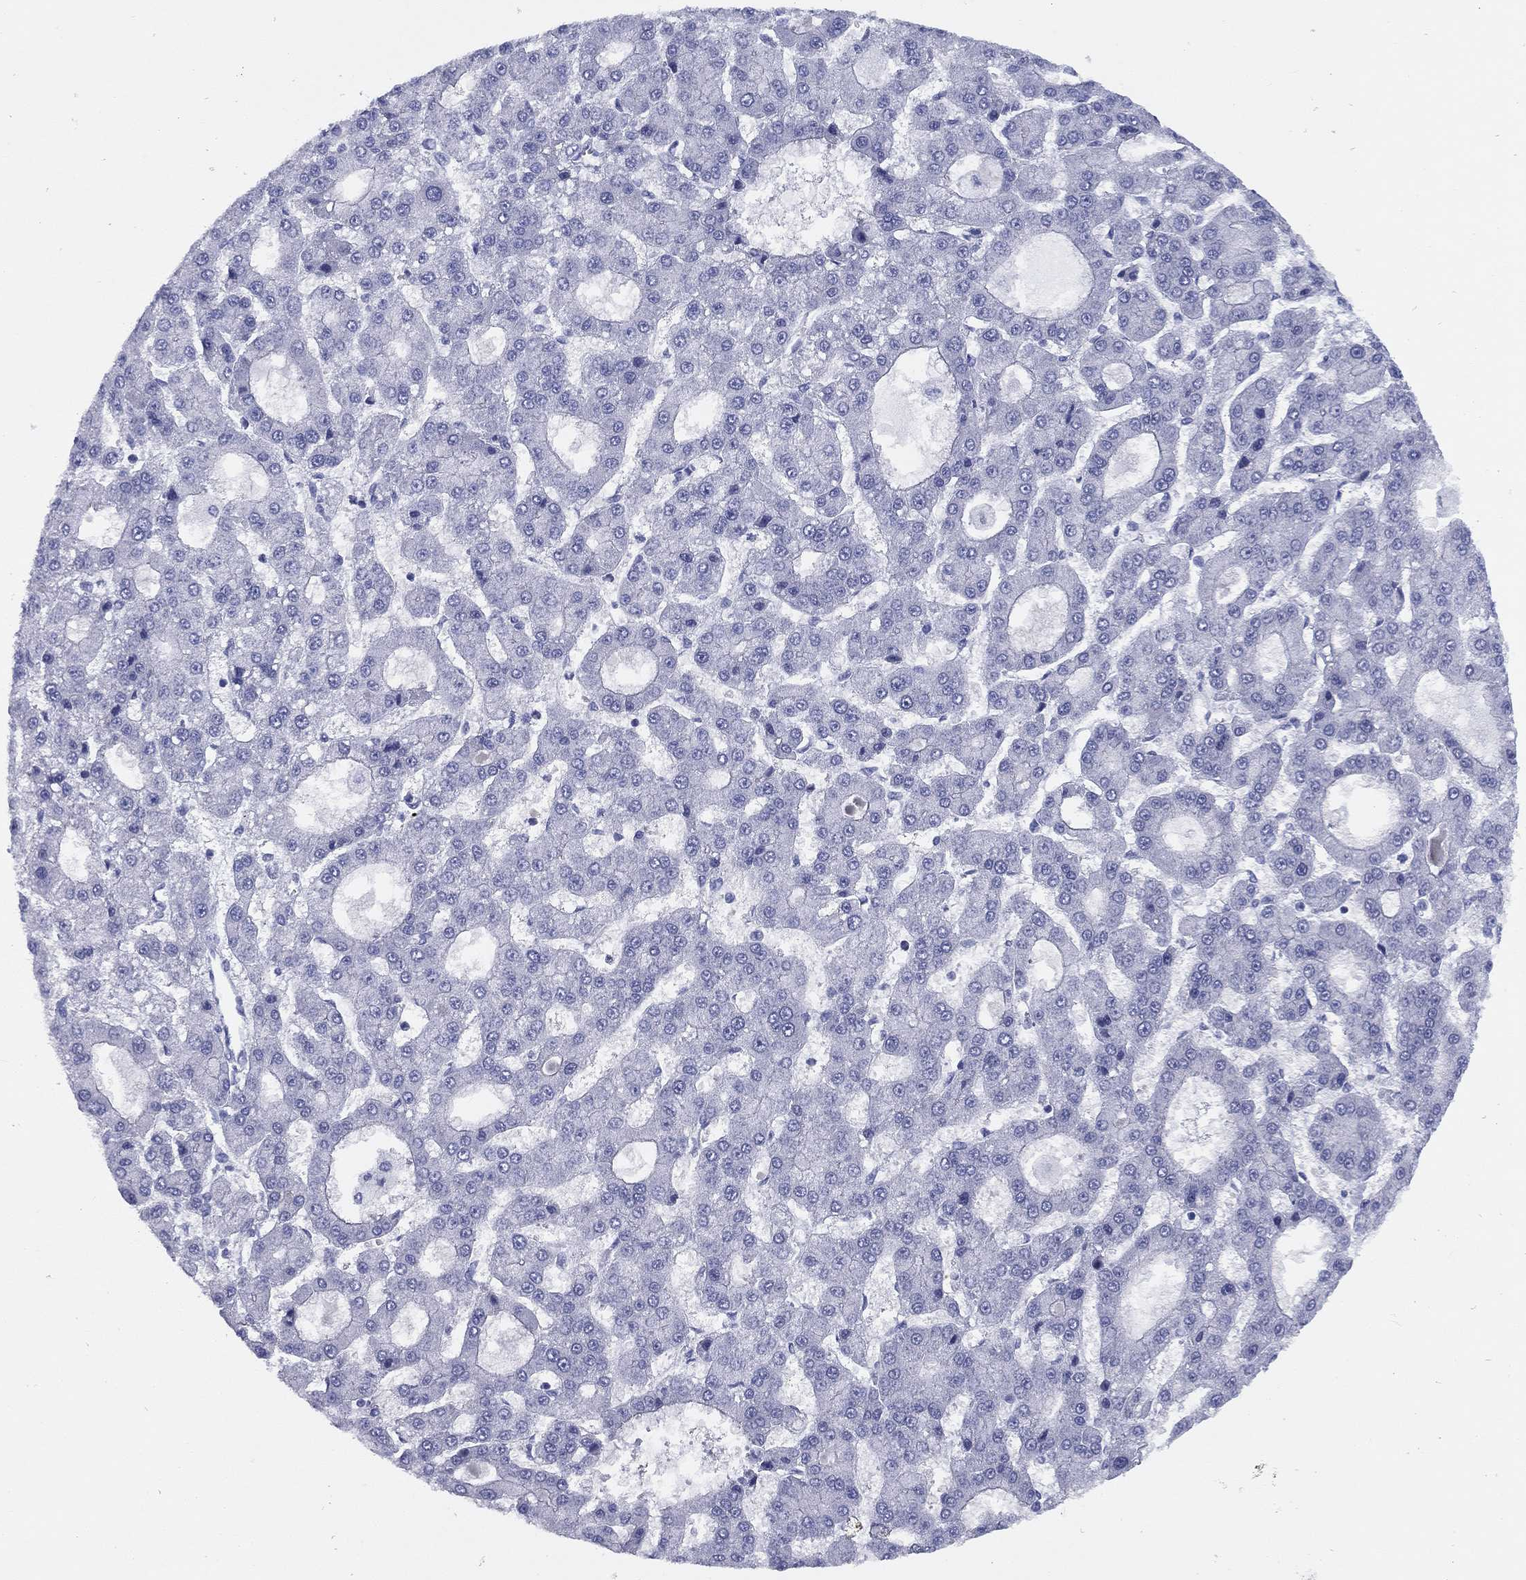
{"staining": {"intensity": "negative", "quantity": "none", "location": "none"}, "tissue": "liver cancer", "cell_type": "Tumor cells", "image_type": "cancer", "snomed": [{"axis": "morphology", "description": "Carcinoma, Hepatocellular, NOS"}, {"axis": "topography", "description": "Liver"}], "caption": "Immunohistochemistry (IHC) of hepatocellular carcinoma (liver) displays no expression in tumor cells.", "gene": "TMEM252", "patient": {"sex": "male", "age": 70}}